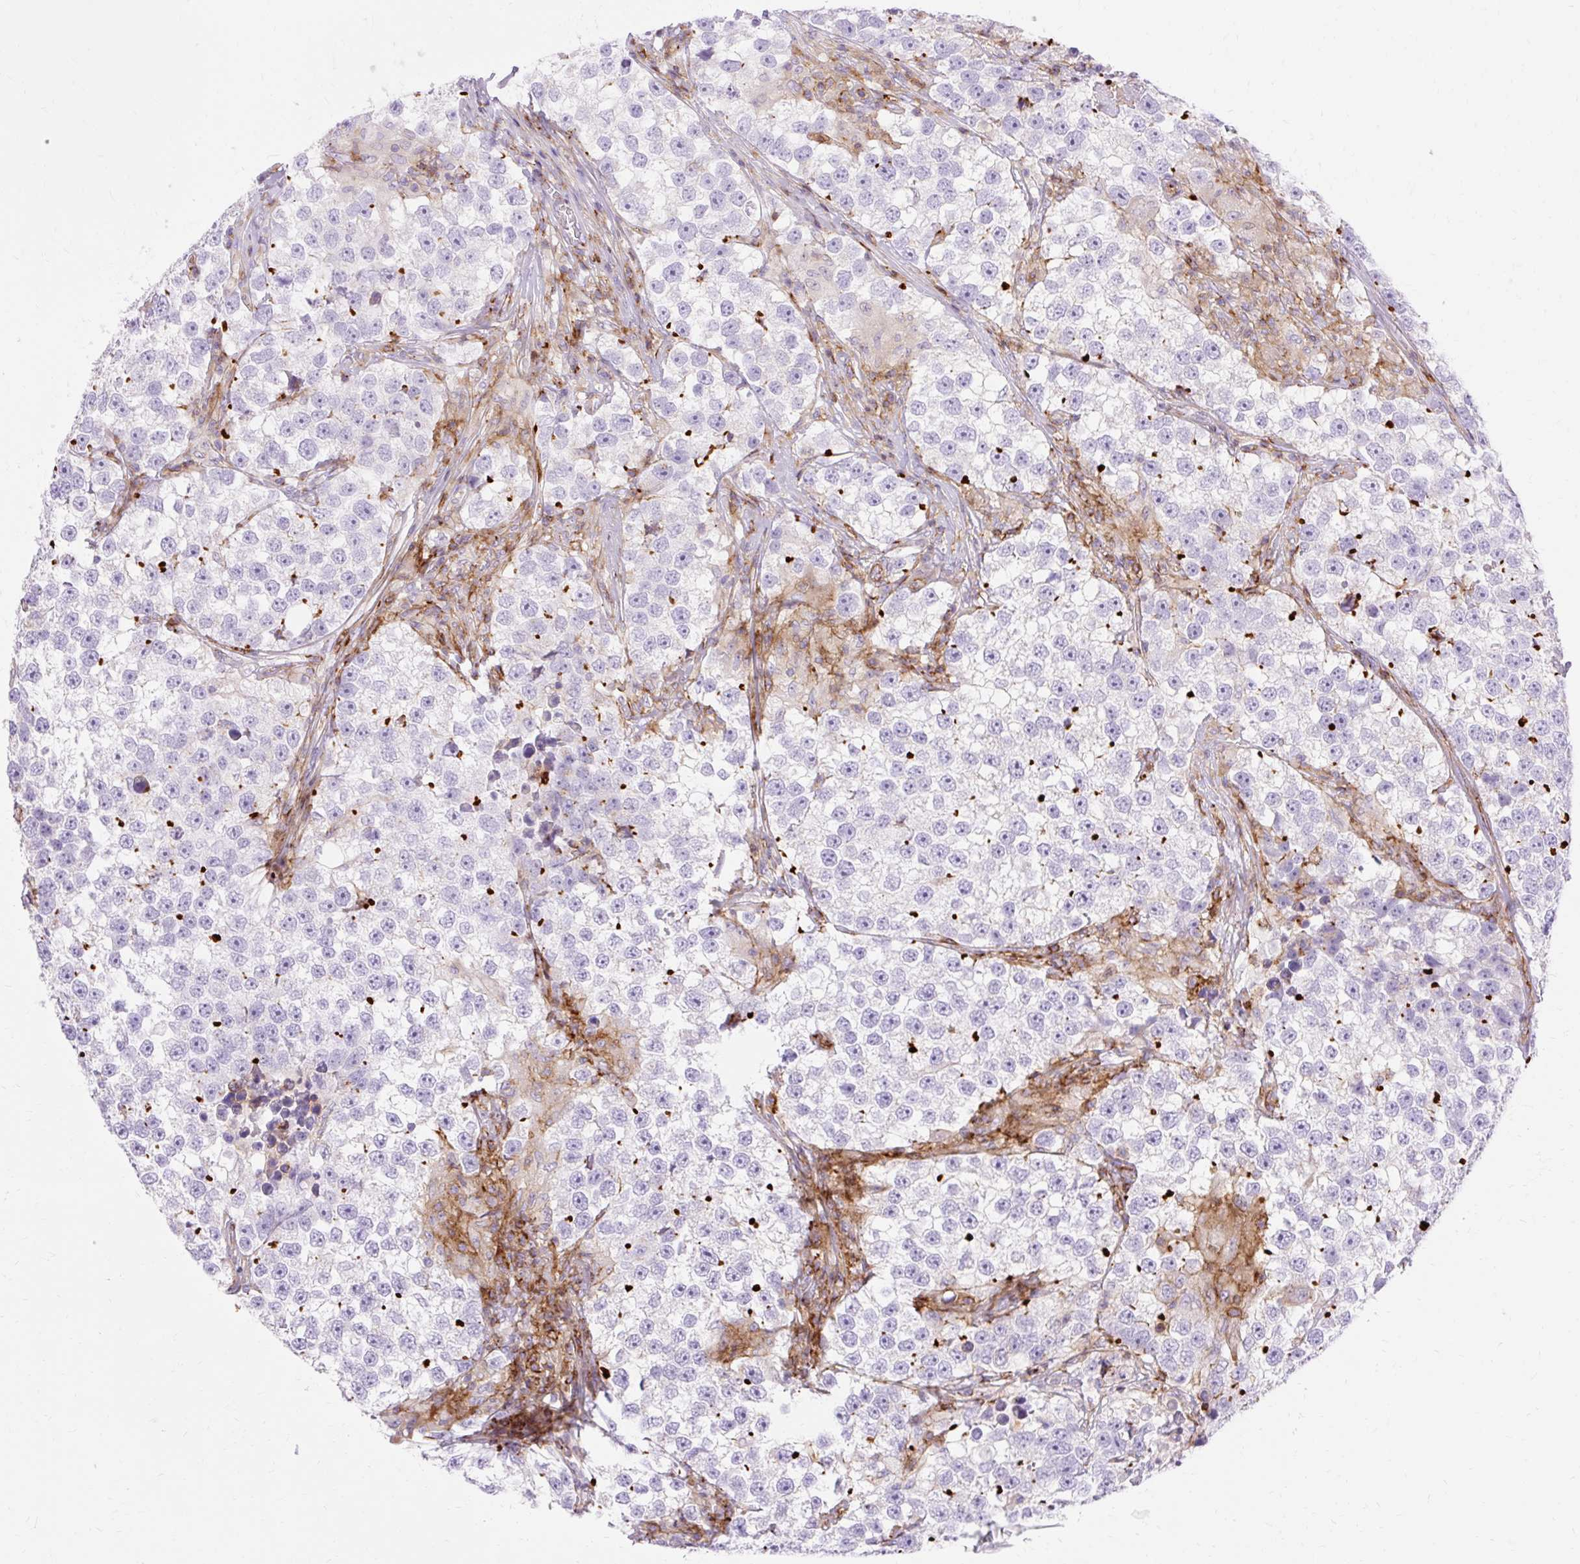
{"staining": {"intensity": "negative", "quantity": "none", "location": "none"}, "tissue": "testis cancer", "cell_type": "Tumor cells", "image_type": "cancer", "snomed": [{"axis": "morphology", "description": "Seminoma, NOS"}, {"axis": "topography", "description": "Testis"}], "caption": "A high-resolution image shows immunohistochemistry (IHC) staining of testis cancer, which demonstrates no significant expression in tumor cells.", "gene": "CORO7-PAM16", "patient": {"sex": "male", "age": 46}}